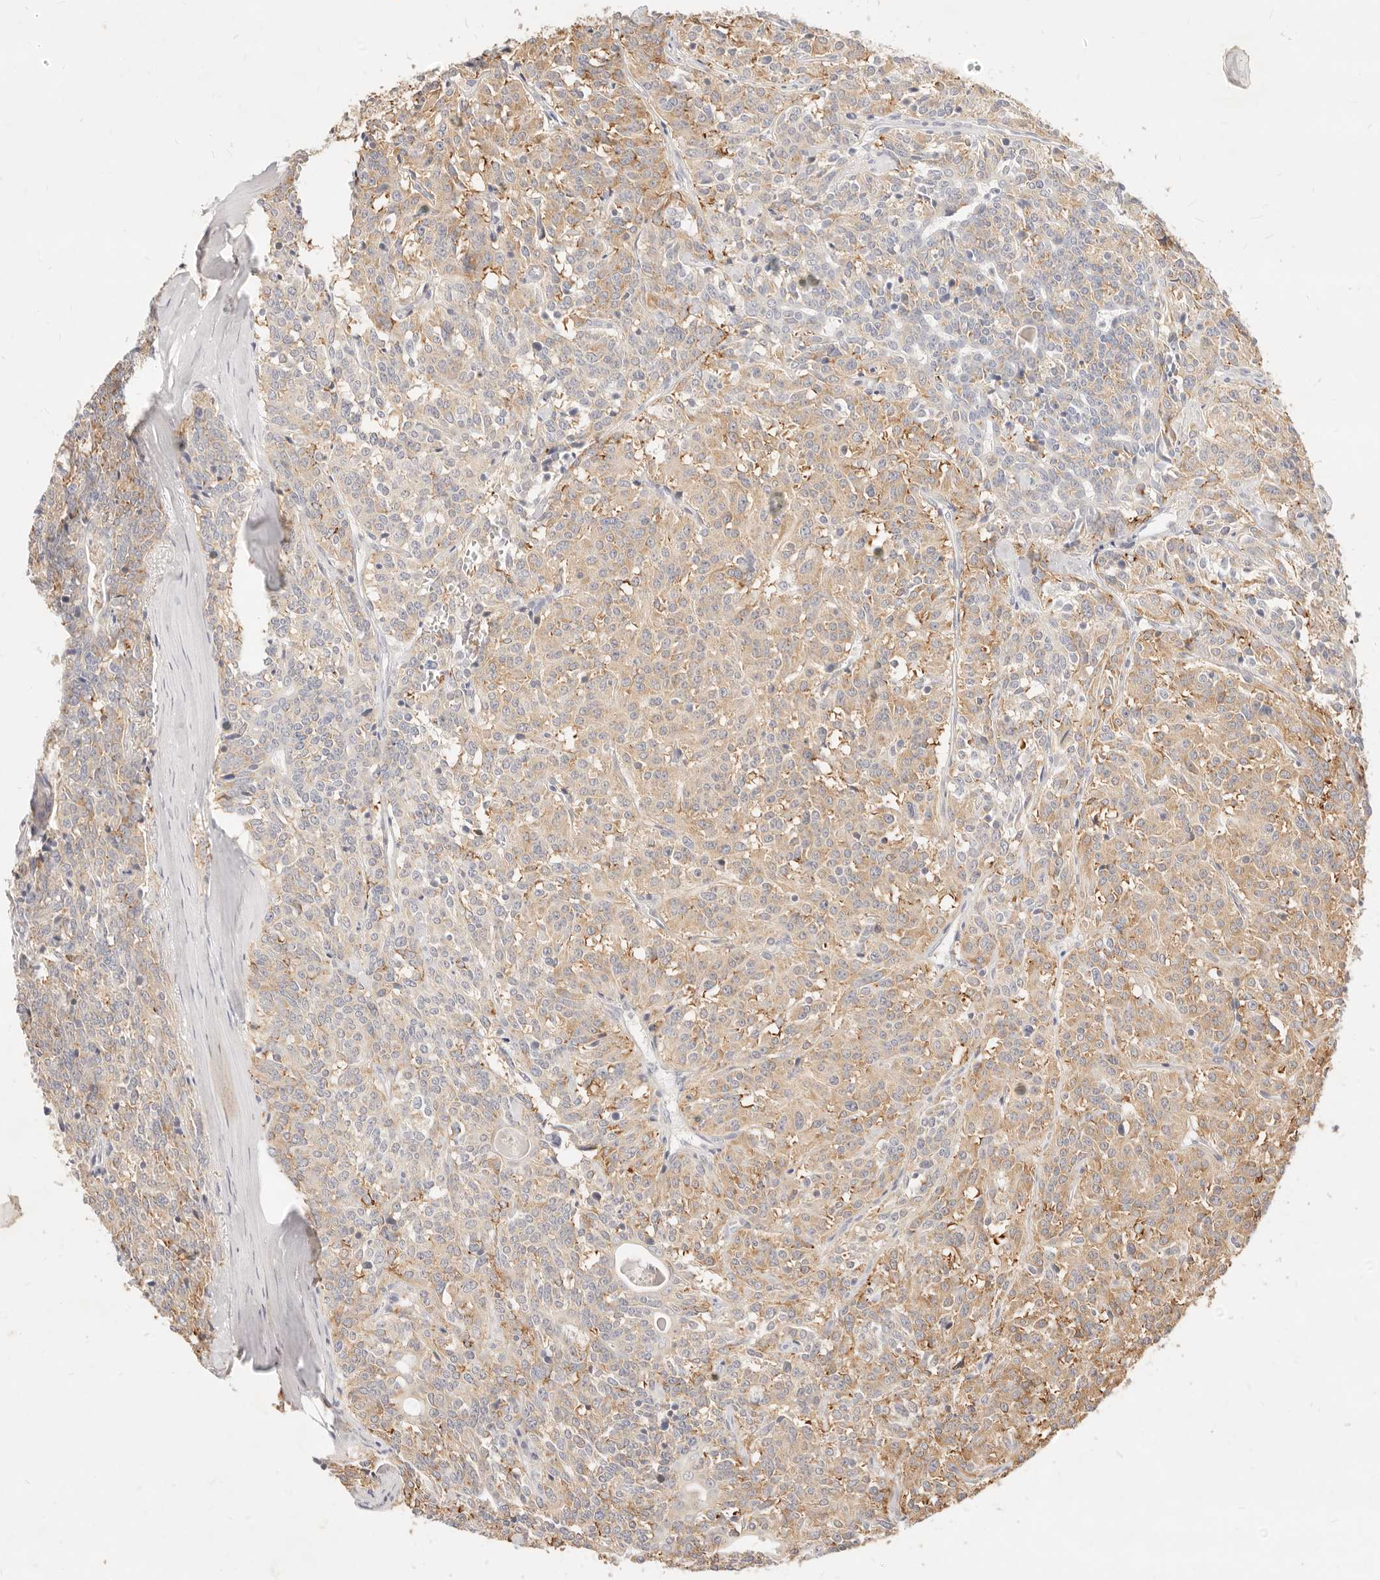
{"staining": {"intensity": "weak", "quantity": ">75%", "location": "cytoplasmic/membranous"}, "tissue": "carcinoid", "cell_type": "Tumor cells", "image_type": "cancer", "snomed": [{"axis": "morphology", "description": "Carcinoid, malignant, NOS"}, {"axis": "topography", "description": "Lung"}], "caption": "A low amount of weak cytoplasmic/membranous expression is seen in approximately >75% of tumor cells in malignant carcinoid tissue. Nuclei are stained in blue.", "gene": "RUBCNL", "patient": {"sex": "female", "age": 46}}